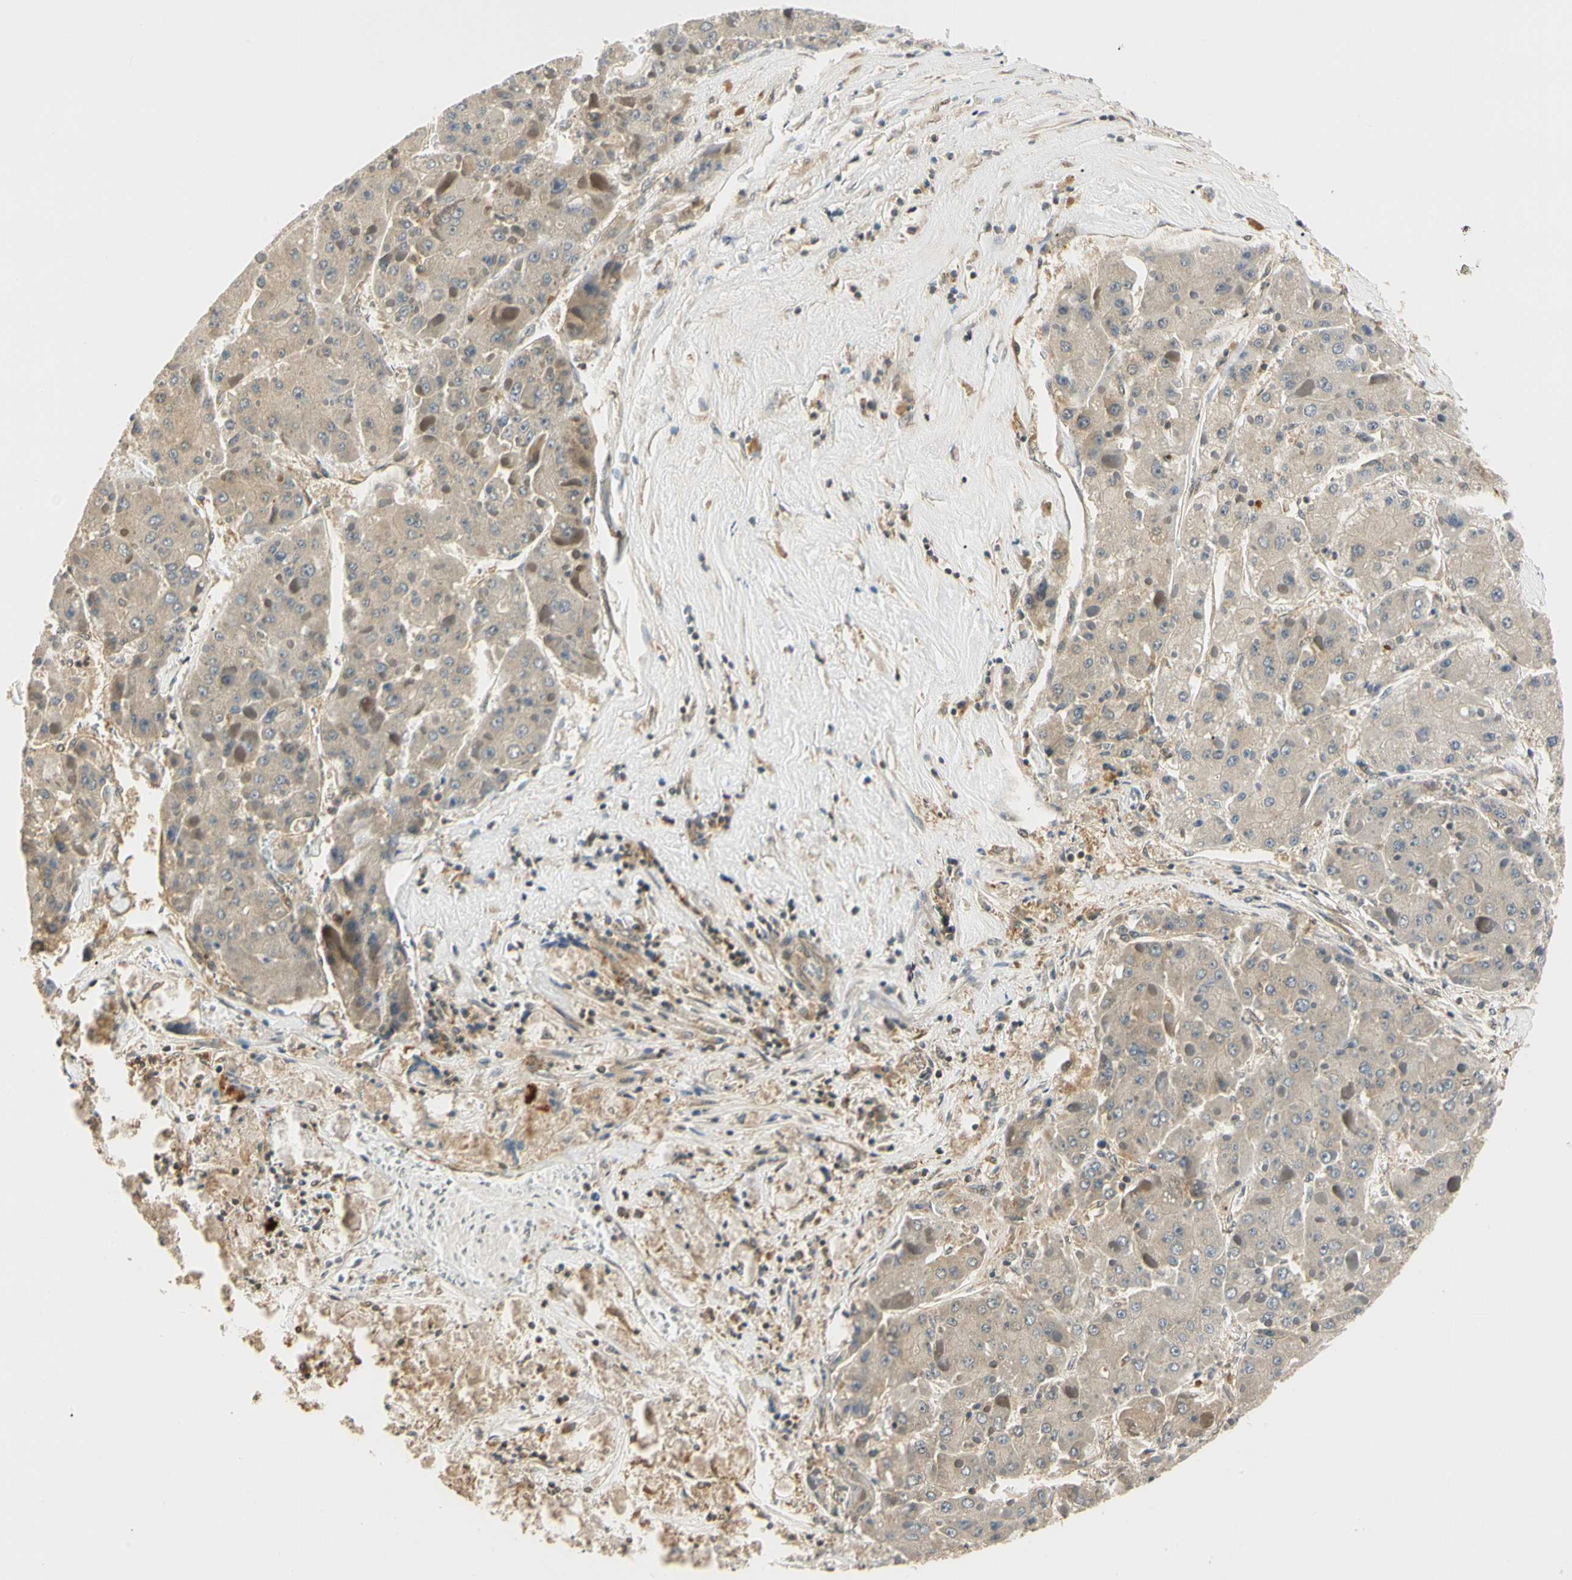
{"staining": {"intensity": "weak", "quantity": "25%-75%", "location": "cytoplasmic/membranous"}, "tissue": "liver cancer", "cell_type": "Tumor cells", "image_type": "cancer", "snomed": [{"axis": "morphology", "description": "Carcinoma, Hepatocellular, NOS"}, {"axis": "topography", "description": "Liver"}], "caption": "Immunohistochemistry (IHC) staining of liver cancer (hepatocellular carcinoma), which displays low levels of weak cytoplasmic/membranous positivity in approximately 25%-75% of tumor cells indicating weak cytoplasmic/membranous protein staining. The staining was performed using DAB (3,3'-diaminobenzidine) (brown) for protein detection and nuclei were counterstained in hematoxylin (blue).", "gene": "UBE2Z", "patient": {"sex": "female", "age": 73}}